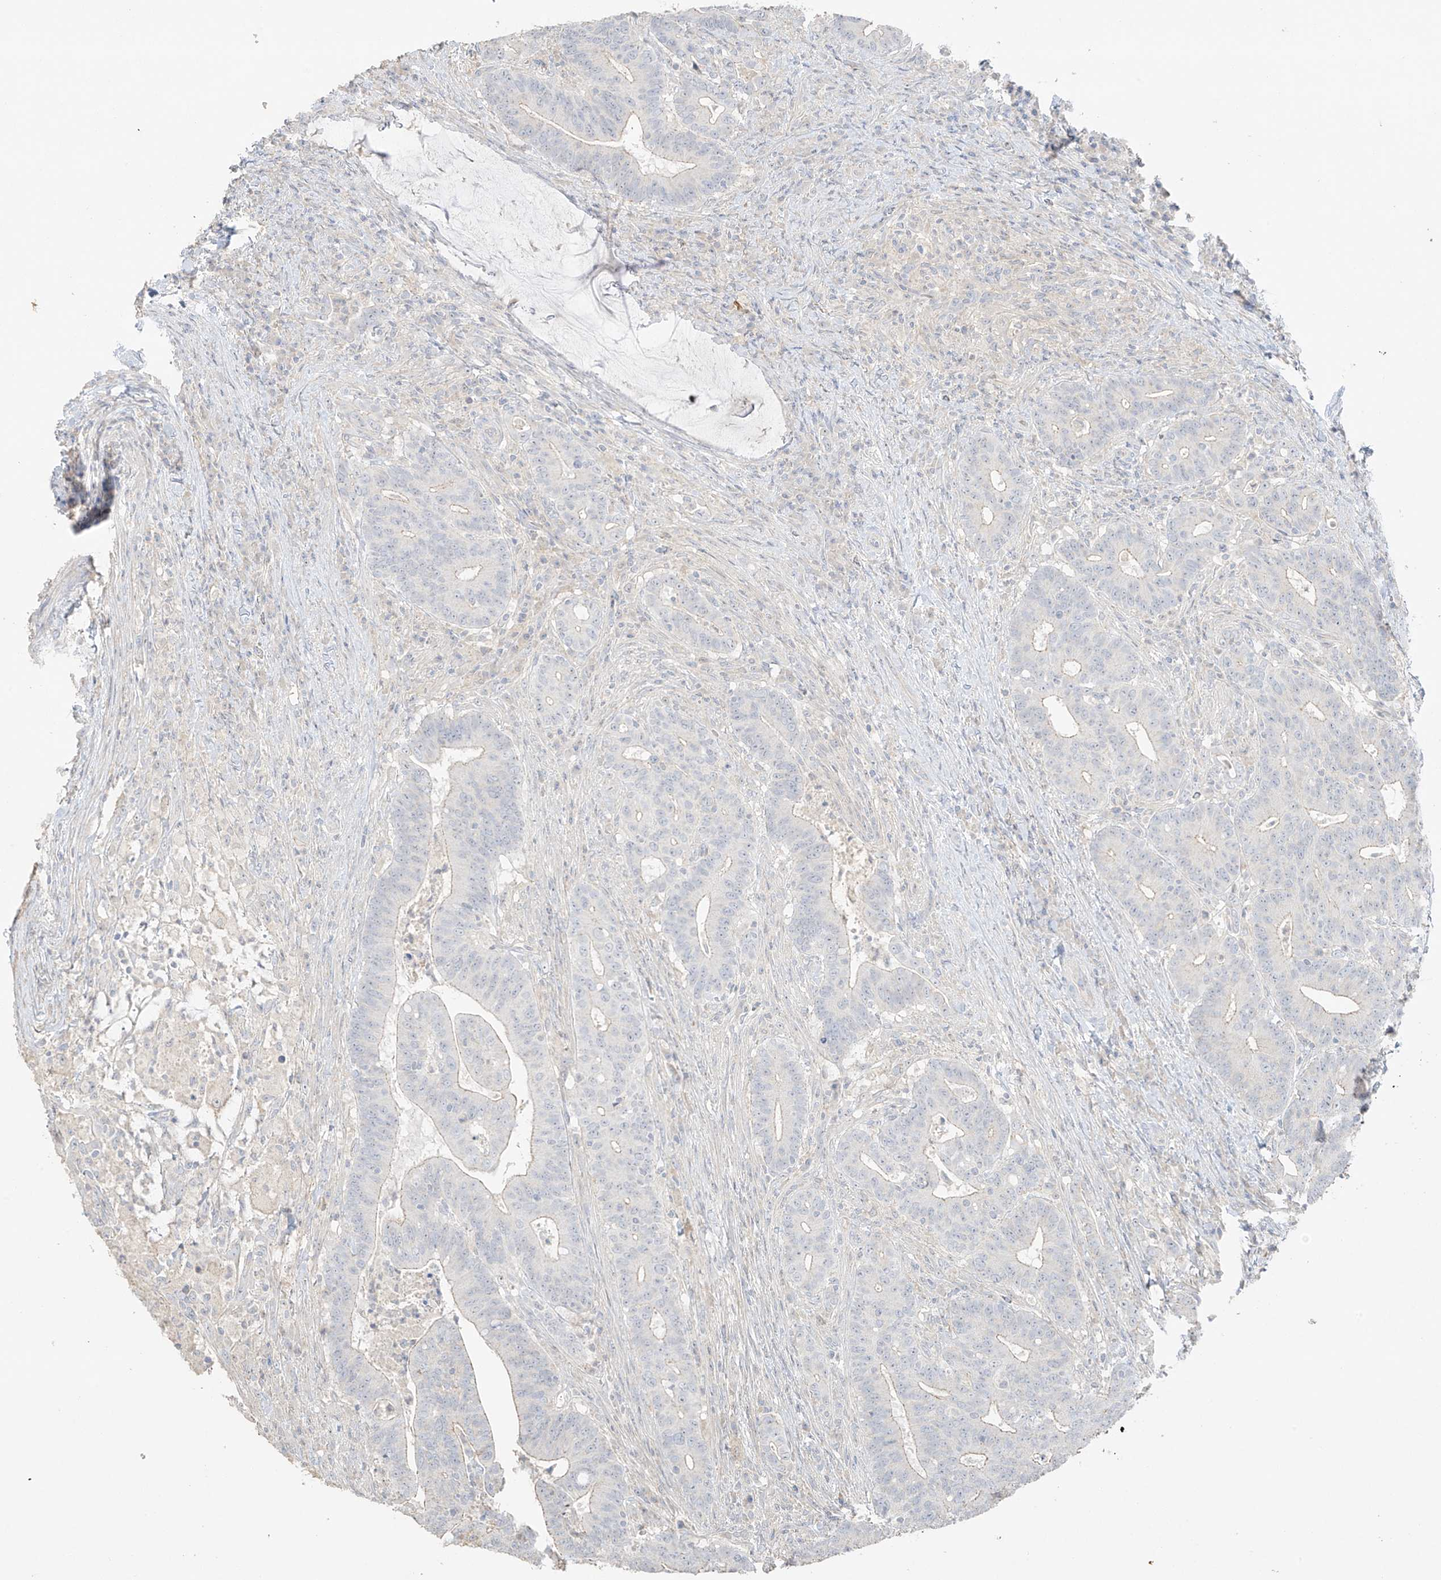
{"staining": {"intensity": "negative", "quantity": "none", "location": "none"}, "tissue": "colorectal cancer", "cell_type": "Tumor cells", "image_type": "cancer", "snomed": [{"axis": "morphology", "description": "Adenocarcinoma, NOS"}, {"axis": "topography", "description": "Colon"}], "caption": "Colorectal cancer was stained to show a protein in brown. There is no significant staining in tumor cells.", "gene": "ZBTB41", "patient": {"sex": "female", "age": 66}}